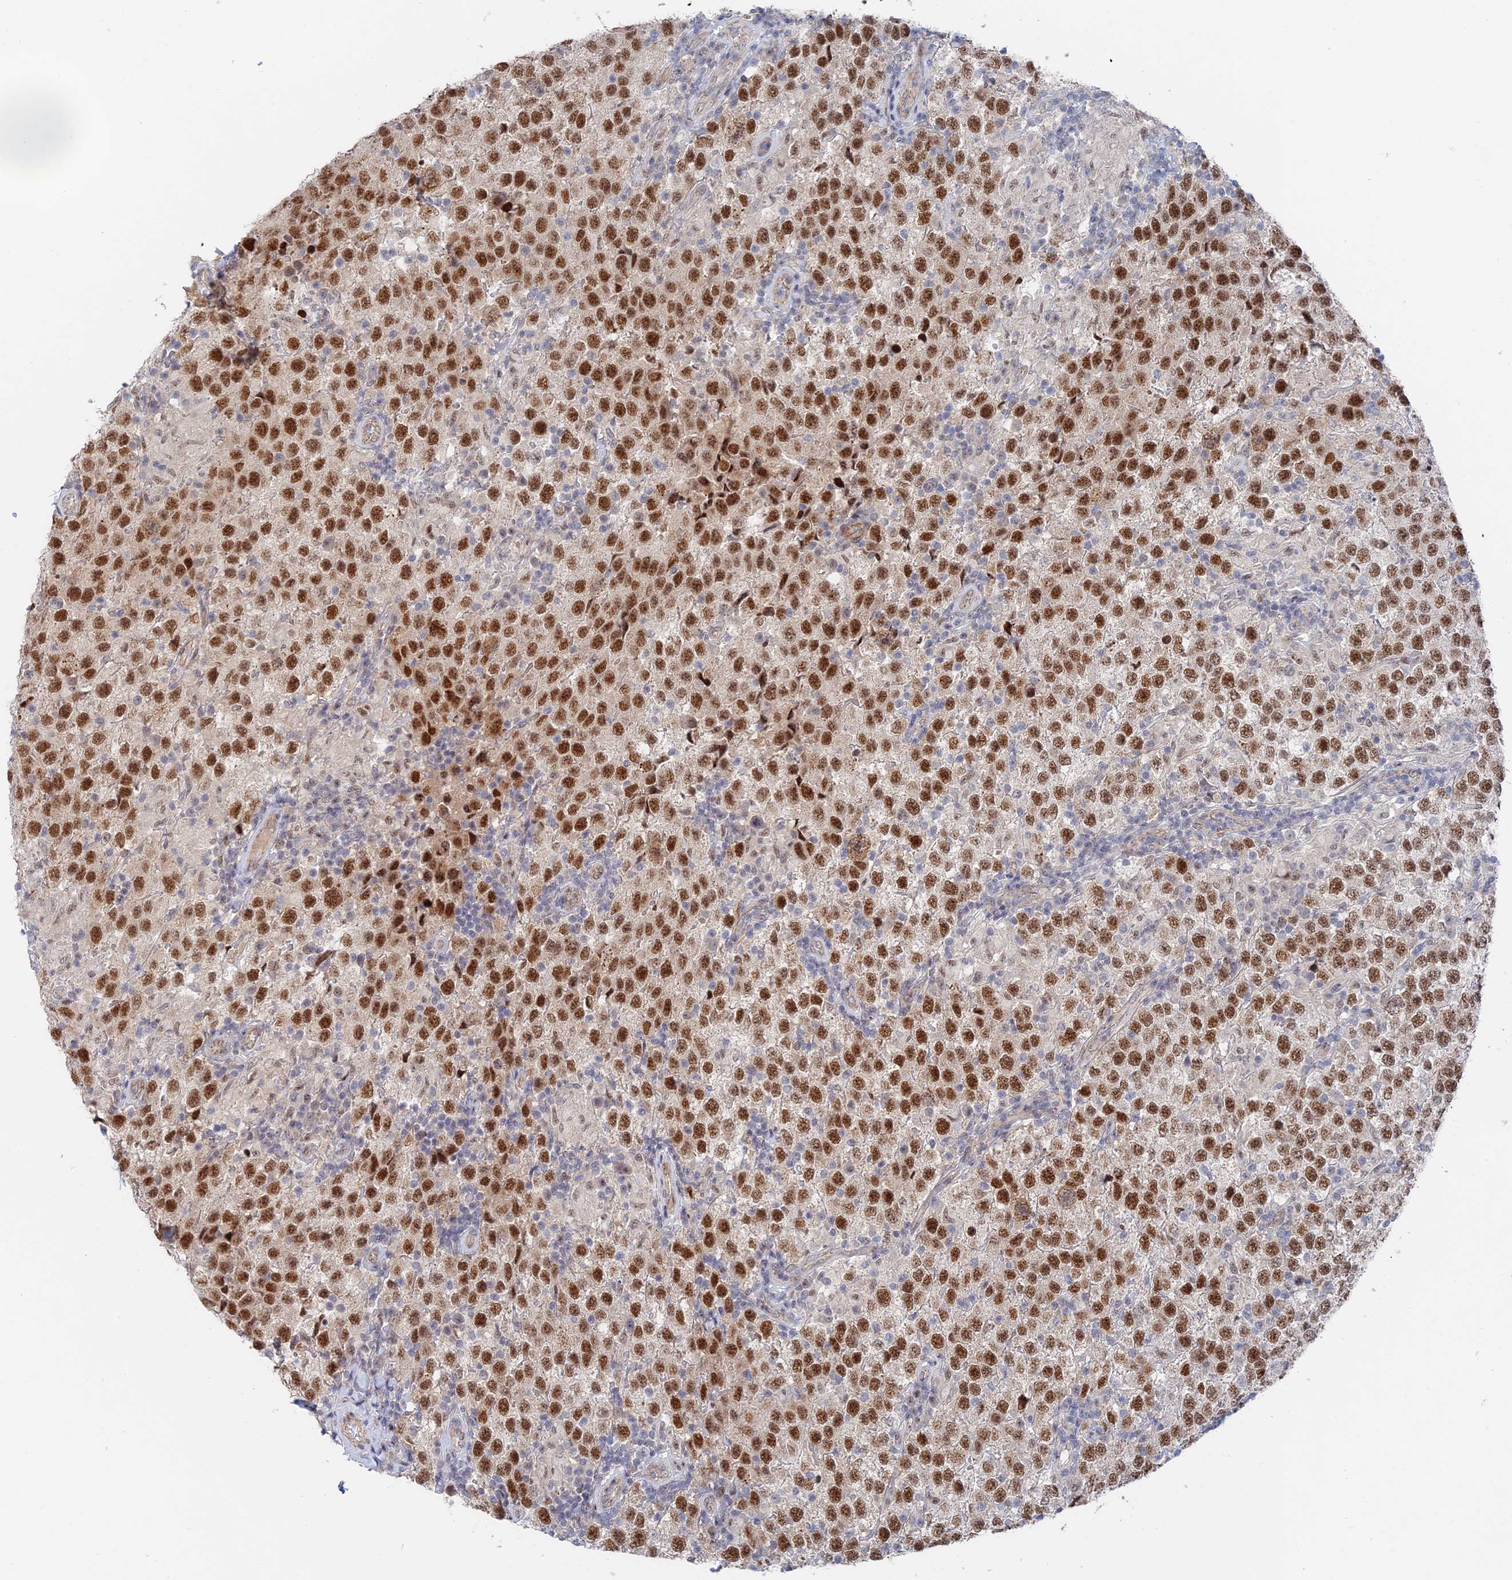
{"staining": {"intensity": "strong", "quantity": ">75%", "location": "nuclear"}, "tissue": "testis cancer", "cell_type": "Tumor cells", "image_type": "cancer", "snomed": [{"axis": "morphology", "description": "Seminoma, NOS"}, {"axis": "morphology", "description": "Carcinoma, Embryonal, NOS"}, {"axis": "topography", "description": "Testis"}], "caption": "DAB (3,3'-diaminobenzidine) immunohistochemical staining of human testis cancer (seminoma) shows strong nuclear protein staining in about >75% of tumor cells.", "gene": "CFAP92", "patient": {"sex": "male", "age": 41}}